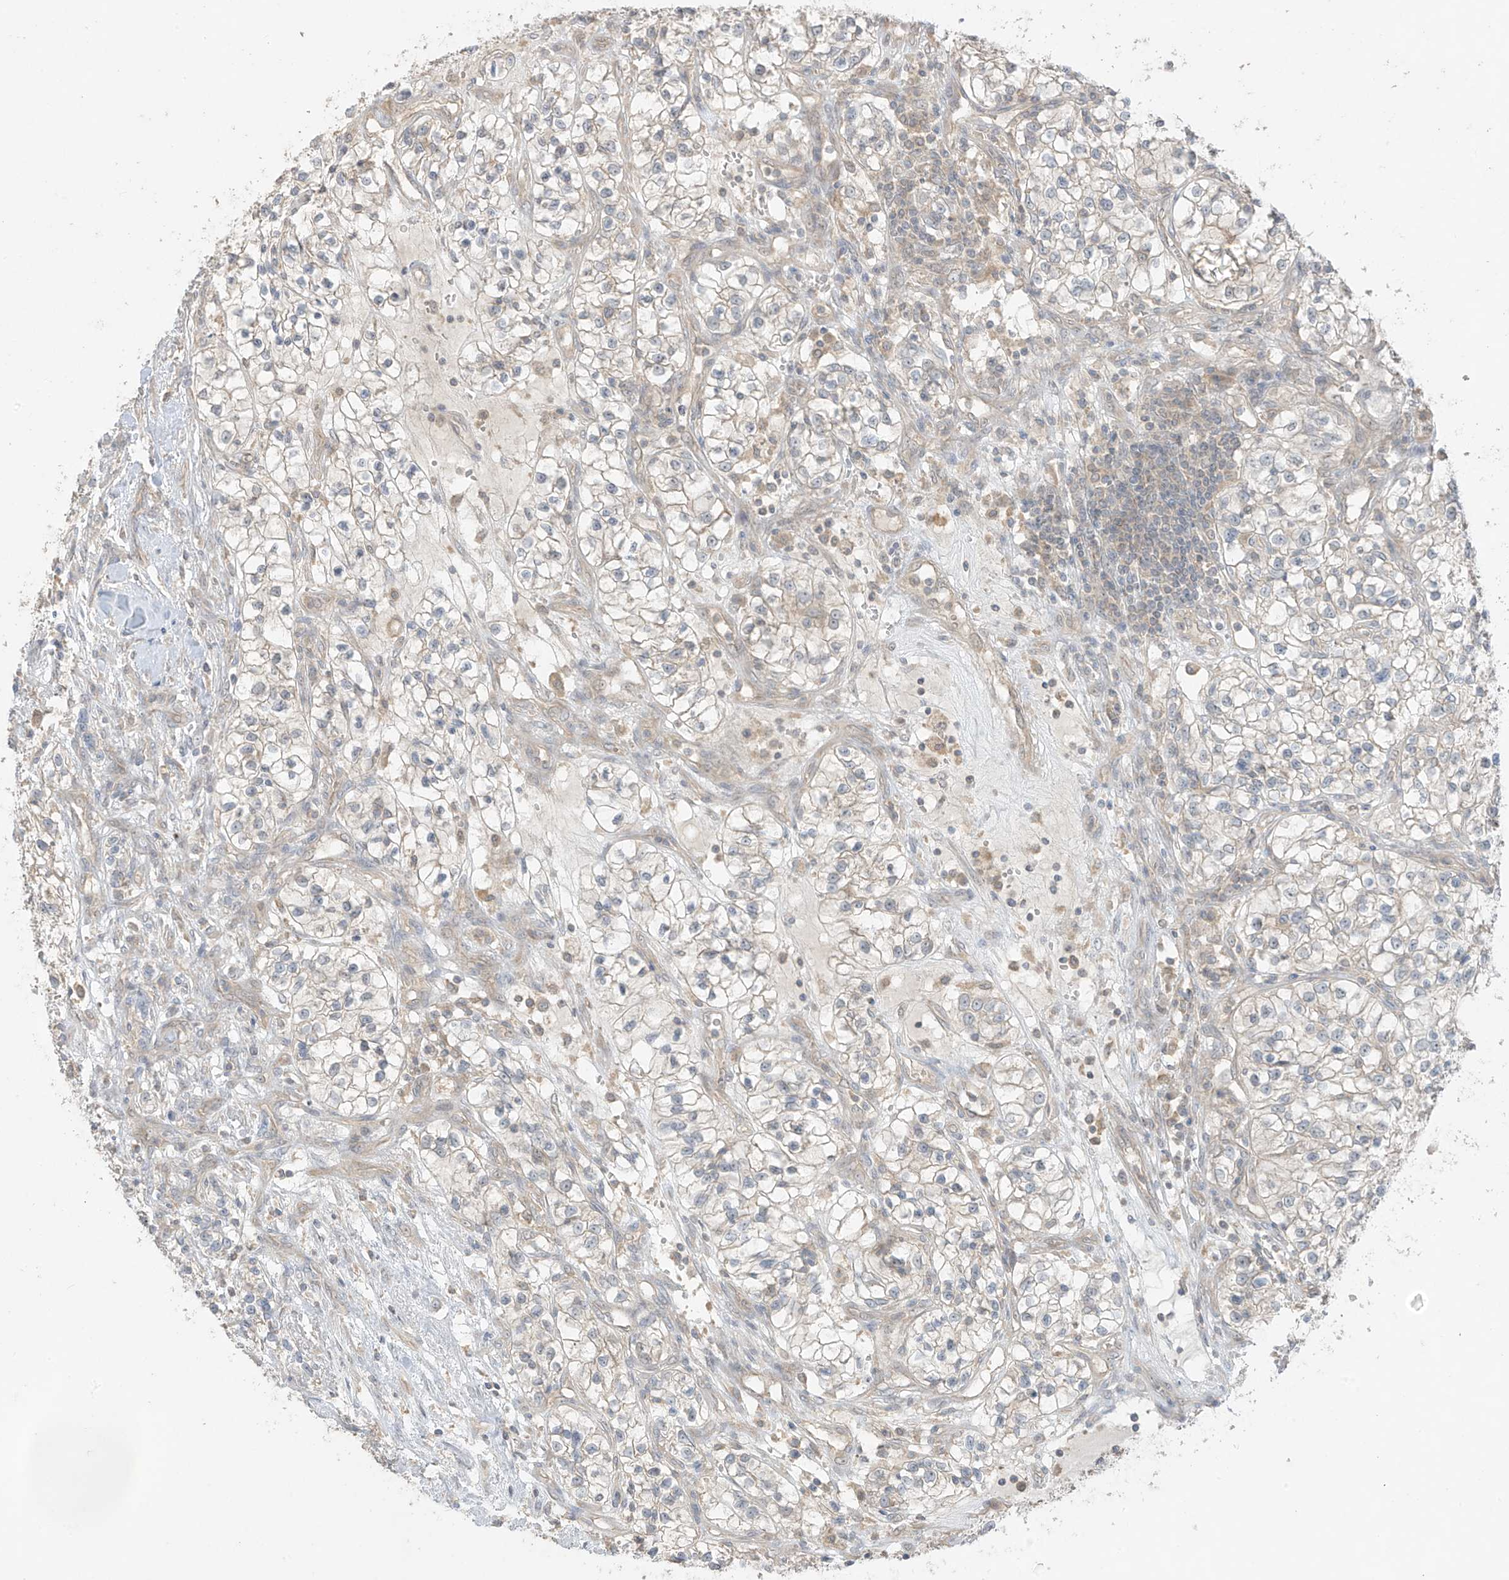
{"staining": {"intensity": "negative", "quantity": "none", "location": "none"}, "tissue": "renal cancer", "cell_type": "Tumor cells", "image_type": "cancer", "snomed": [{"axis": "morphology", "description": "Adenocarcinoma, NOS"}, {"axis": "topography", "description": "Kidney"}], "caption": "Immunohistochemistry (IHC) histopathology image of human renal cancer stained for a protein (brown), which reveals no positivity in tumor cells.", "gene": "ANGEL2", "patient": {"sex": "female", "age": 57}}